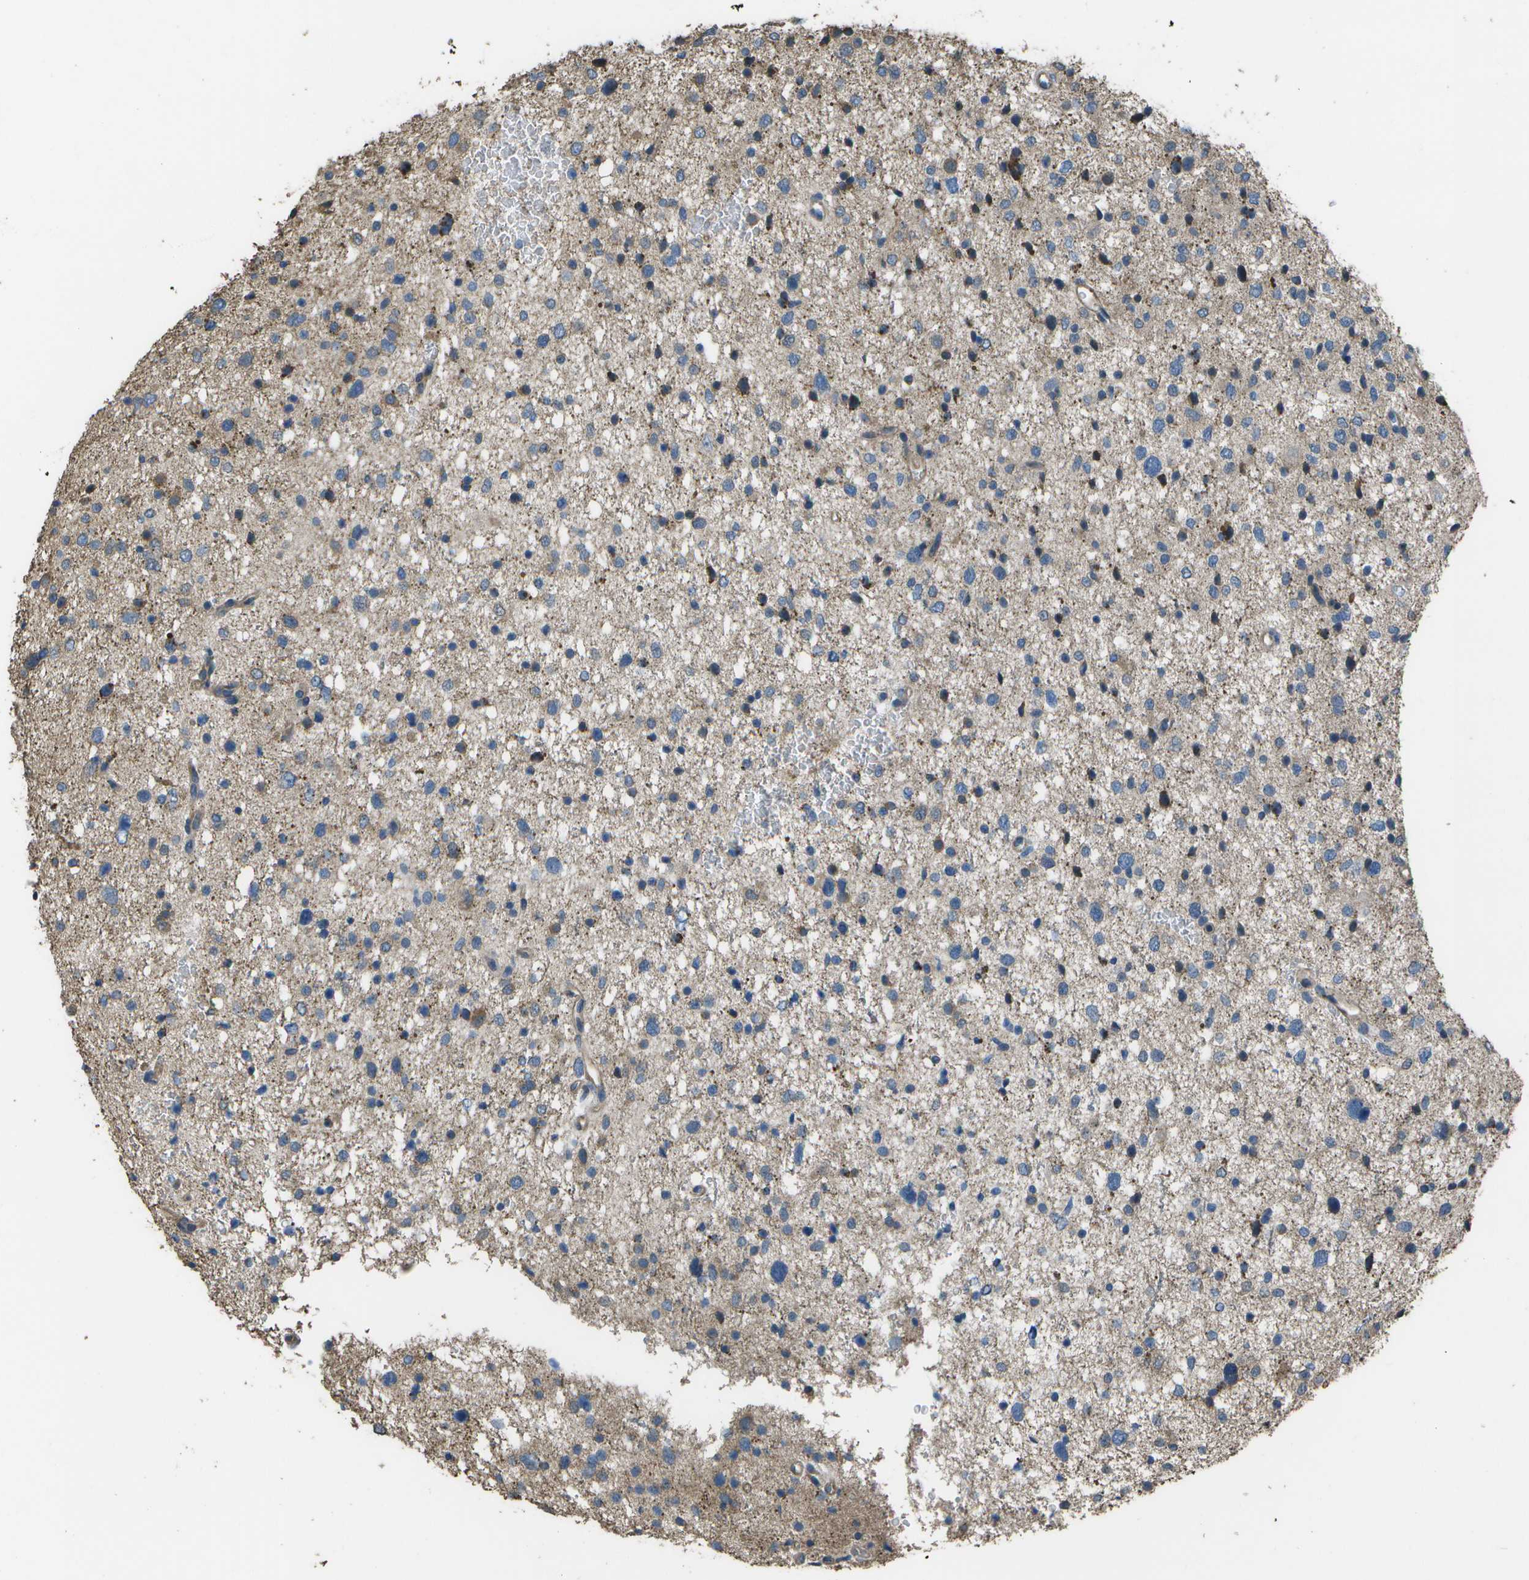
{"staining": {"intensity": "negative", "quantity": "none", "location": "none"}, "tissue": "glioma", "cell_type": "Tumor cells", "image_type": "cancer", "snomed": [{"axis": "morphology", "description": "Glioma, malignant, Low grade"}, {"axis": "topography", "description": "Brain"}], "caption": "This is a photomicrograph of immunohistochemistry staining of malignant glioma (low-grade), which shows no positivity in tumor cells. (DAB (3,3'-diaminobenzidine) immunohistochemistry visualized using brightfield microscopy, high magnification).", "gene": "CLNS1A", "patient": {"sex": "female", "age": 37}}